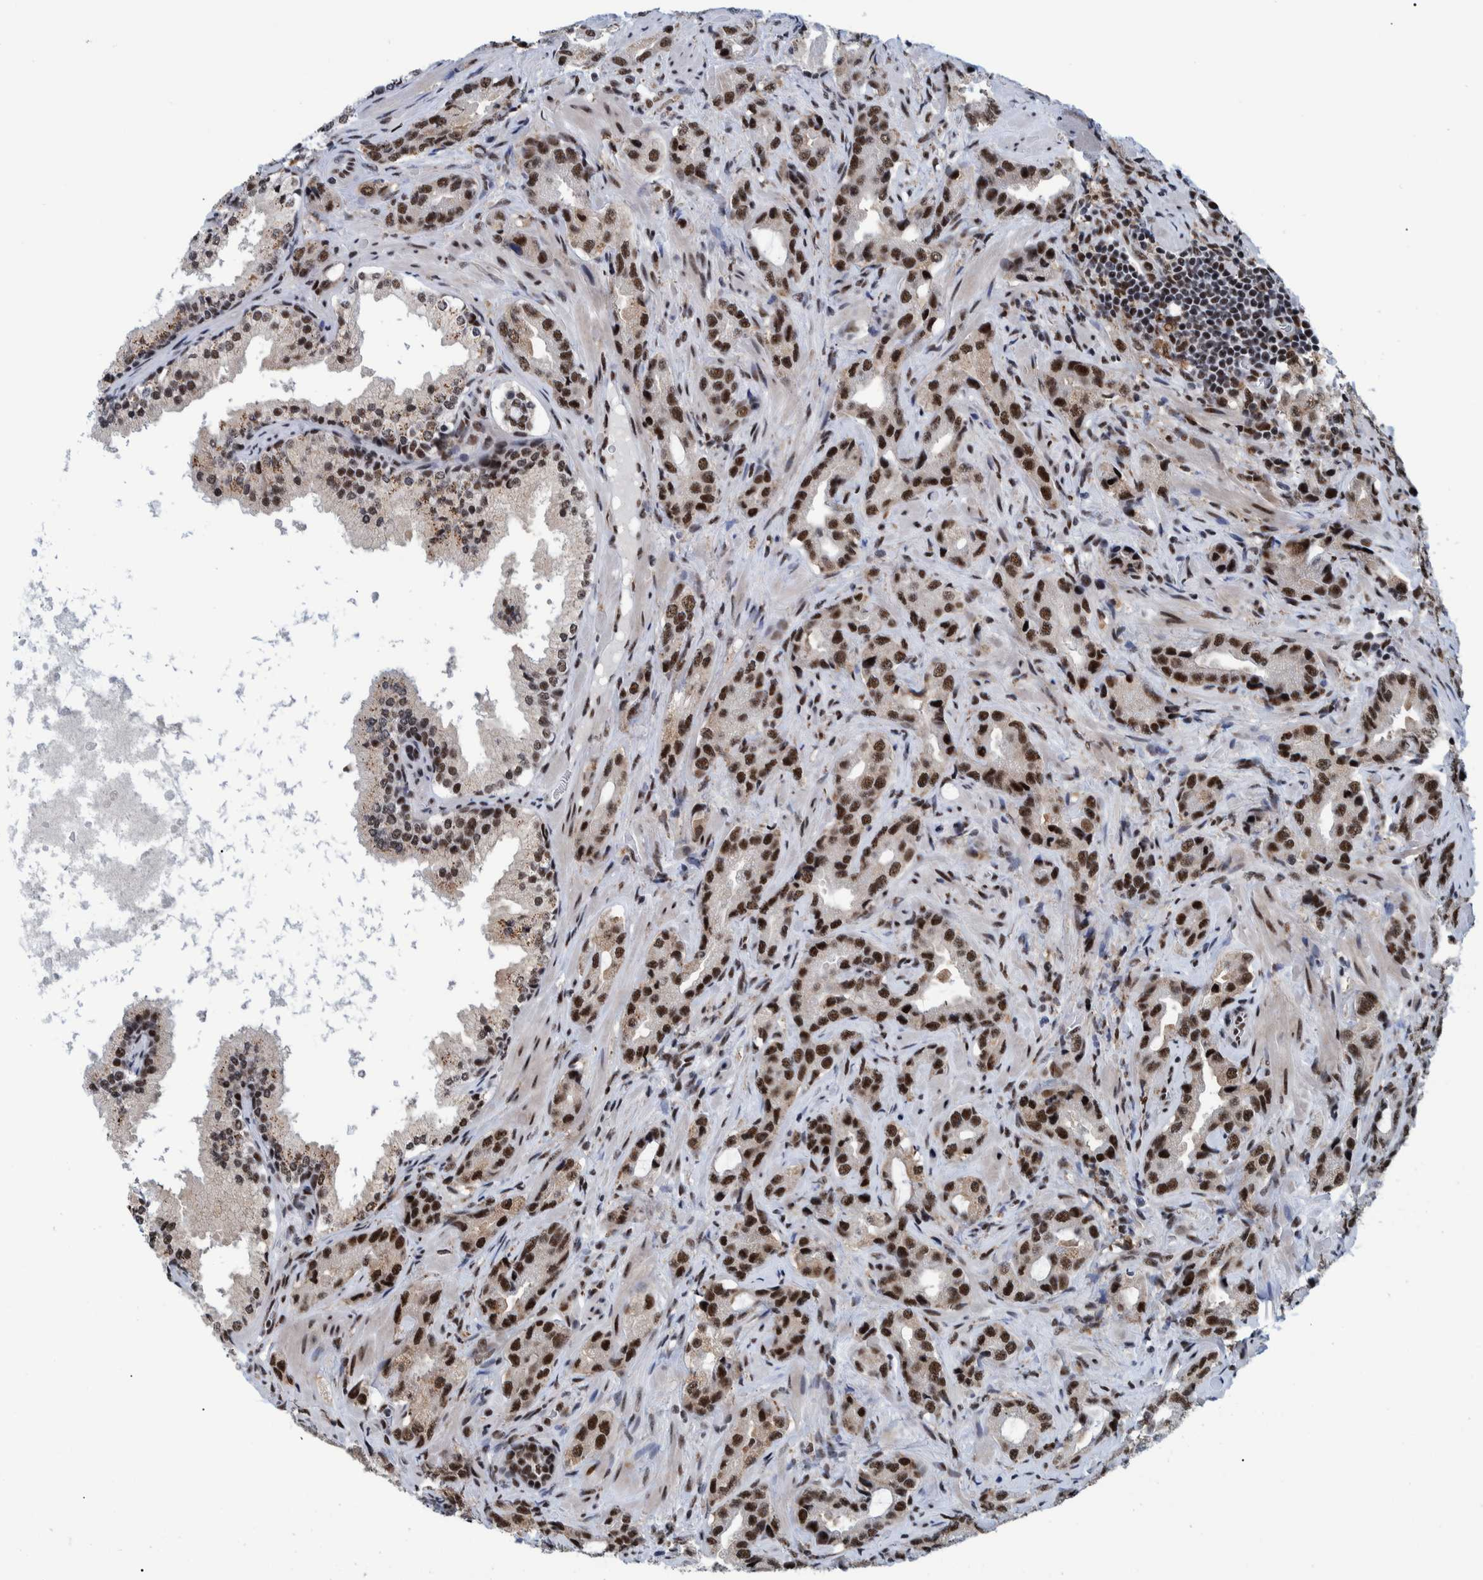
{"staining": {"intensity": "strong", "quantity": ">75%", "location": "nuclear"}, "tissue": "prostate cancer", "cell_type": "Tumor cells", "image_type": "cancer", "snomed": [{"axis": "morphology", "description": "Adenocarcinoma, High grade"}, {"axis": "topography", "description": "Prostate"}], "caption": "Immunohistochemistry (IHC) of high-grade adenocarcinoma (prostate) exhibits high levels of strong nuclear expression in about >75% of tumor cells. Immunohistochemistry stains the protein of interest in brown and the nuclei are stained blue.", "gene": "EFTUD2", "patient": {"sex": "male", "age": 63}}